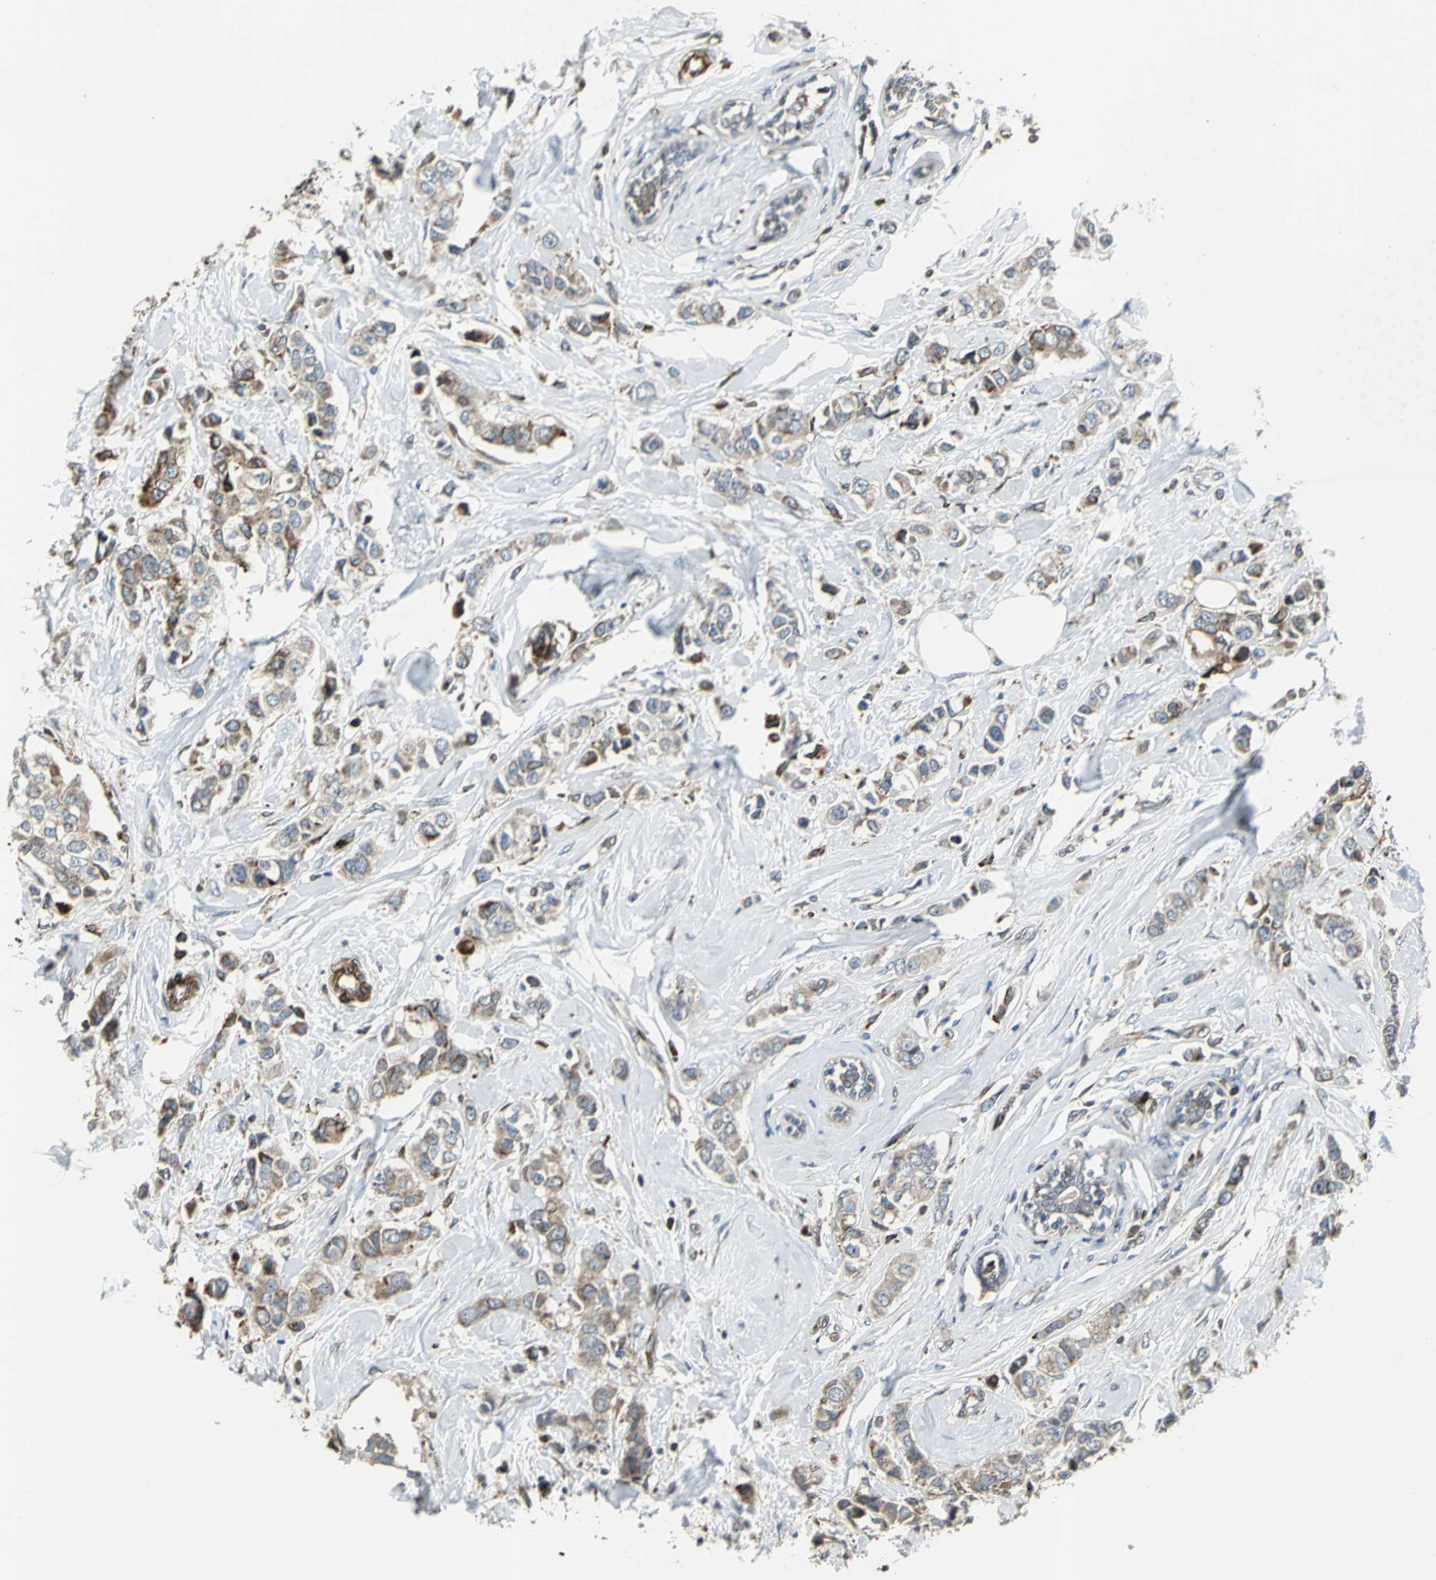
{"staining": {"intensity": "strong", "quantity": "25%-75%", "location": "cytoplasmic/membranous"}, "tissue": "breast cancer", "cell_type": "Tumor cells", "image_type": "cancer", "snomed": [{"axis": "morphology", "description": "Duct carcinoma"}, {"axis": "topography", "description": "Breast"}], "caption": "IHC photomicrograph of neoplastic tissue: human intraductal carcinoma (breast) stained using immunohistochemistry reveals high levels of strong protein expression localized specifically in the cytoplasmic/membranous of tumor cells, appearing as a cytoplasmic/membranous brown color.", "gene": "HTATIP2", "patient": {"sex": "female", "age": 50}}